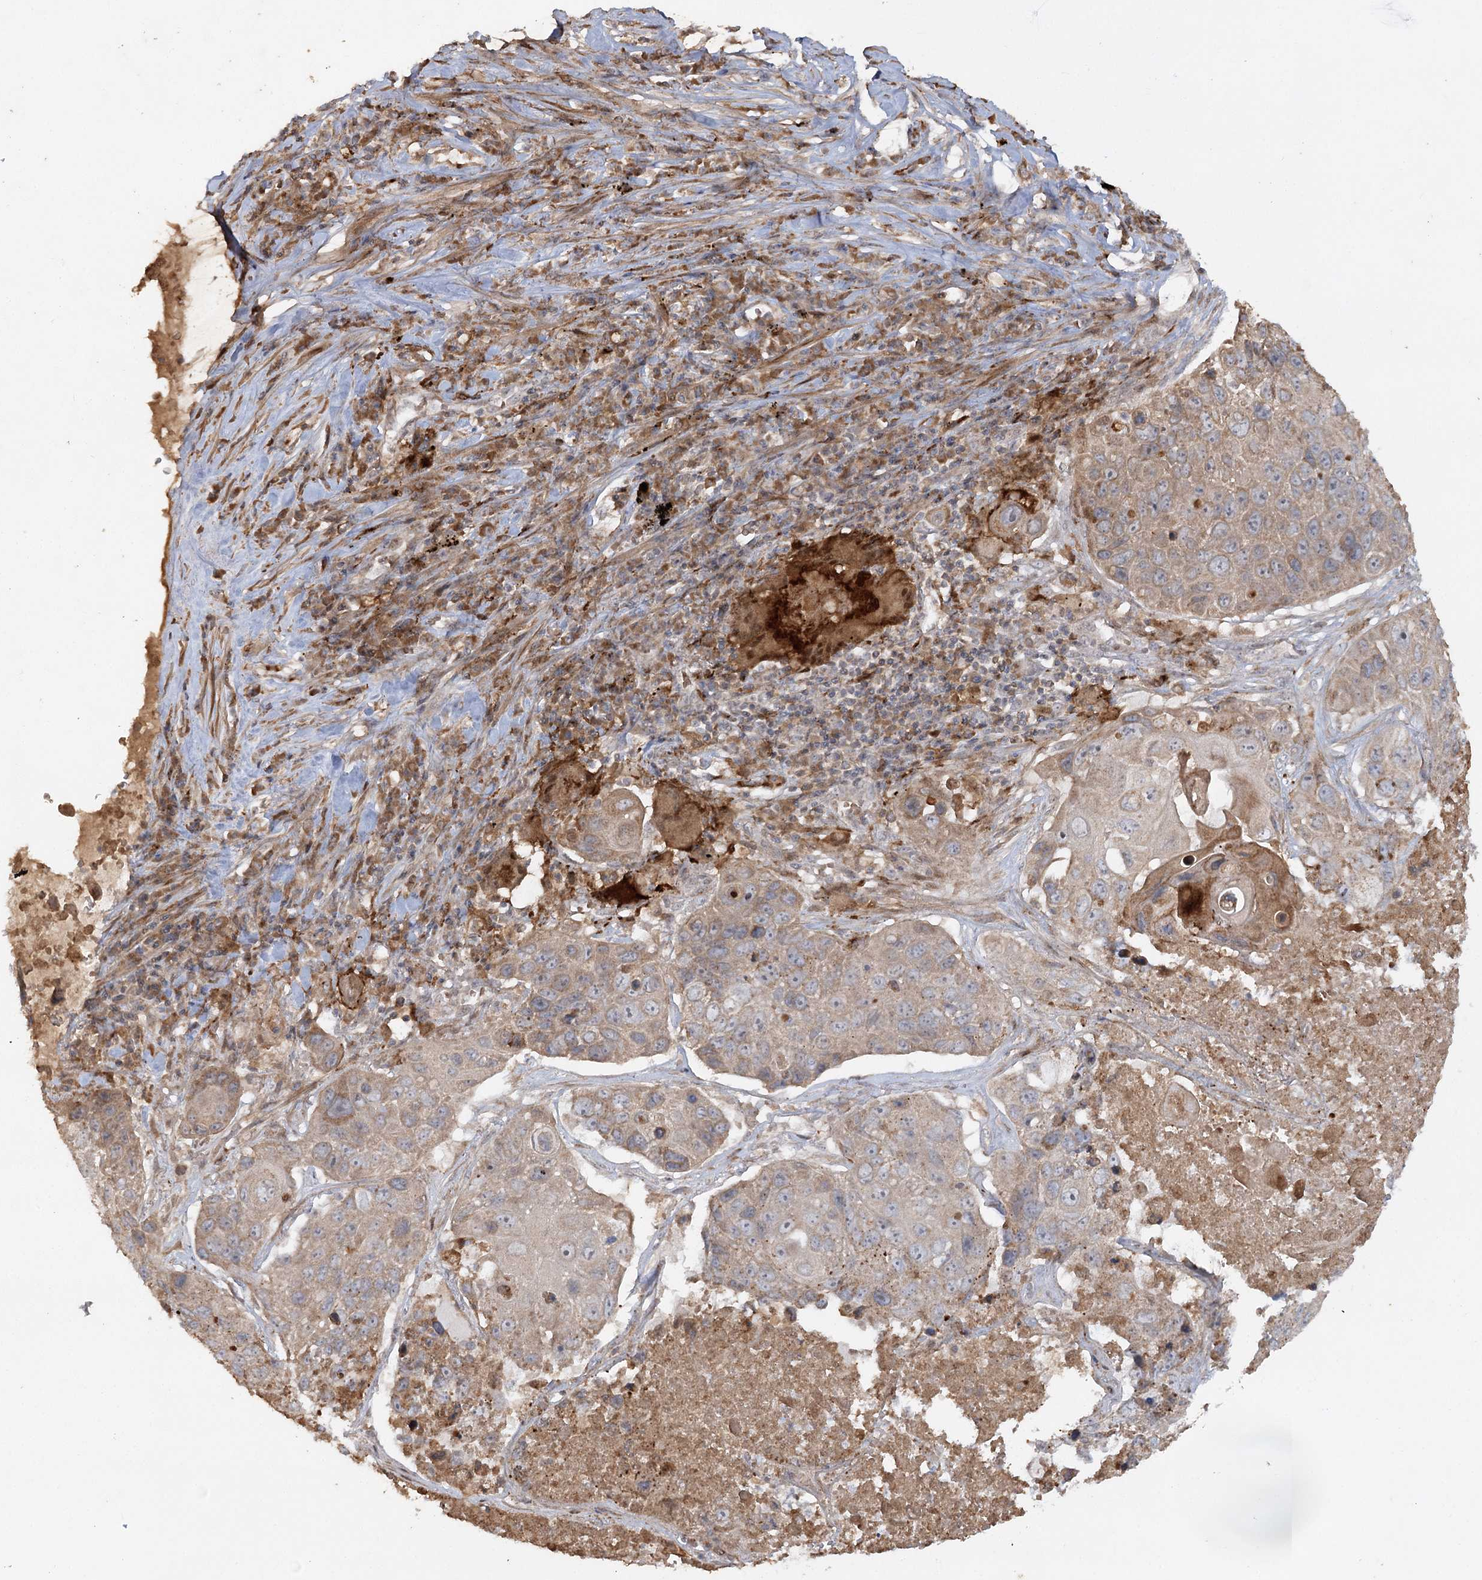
{"staining": {"intensity": "weak", "quantity": "25%-75%", "location": "cytoplasmic/membranous"}, "tissue": "lung cancer", "cell_type": "Tumor cells", "image_type": "cancer", "snomed": [{"axis": "morphology", "description": "Squamous cell carcinoma, NOS"}, {"axis": "topography", "description": "Lung"}], "caption": "Weak cytoplasmic/membranous protein expression is present in approximately 25%-75% of tumor cells in lung cancer.", "gene": "KBTBD4", "patient": {"sex": "male", "age": 61}}